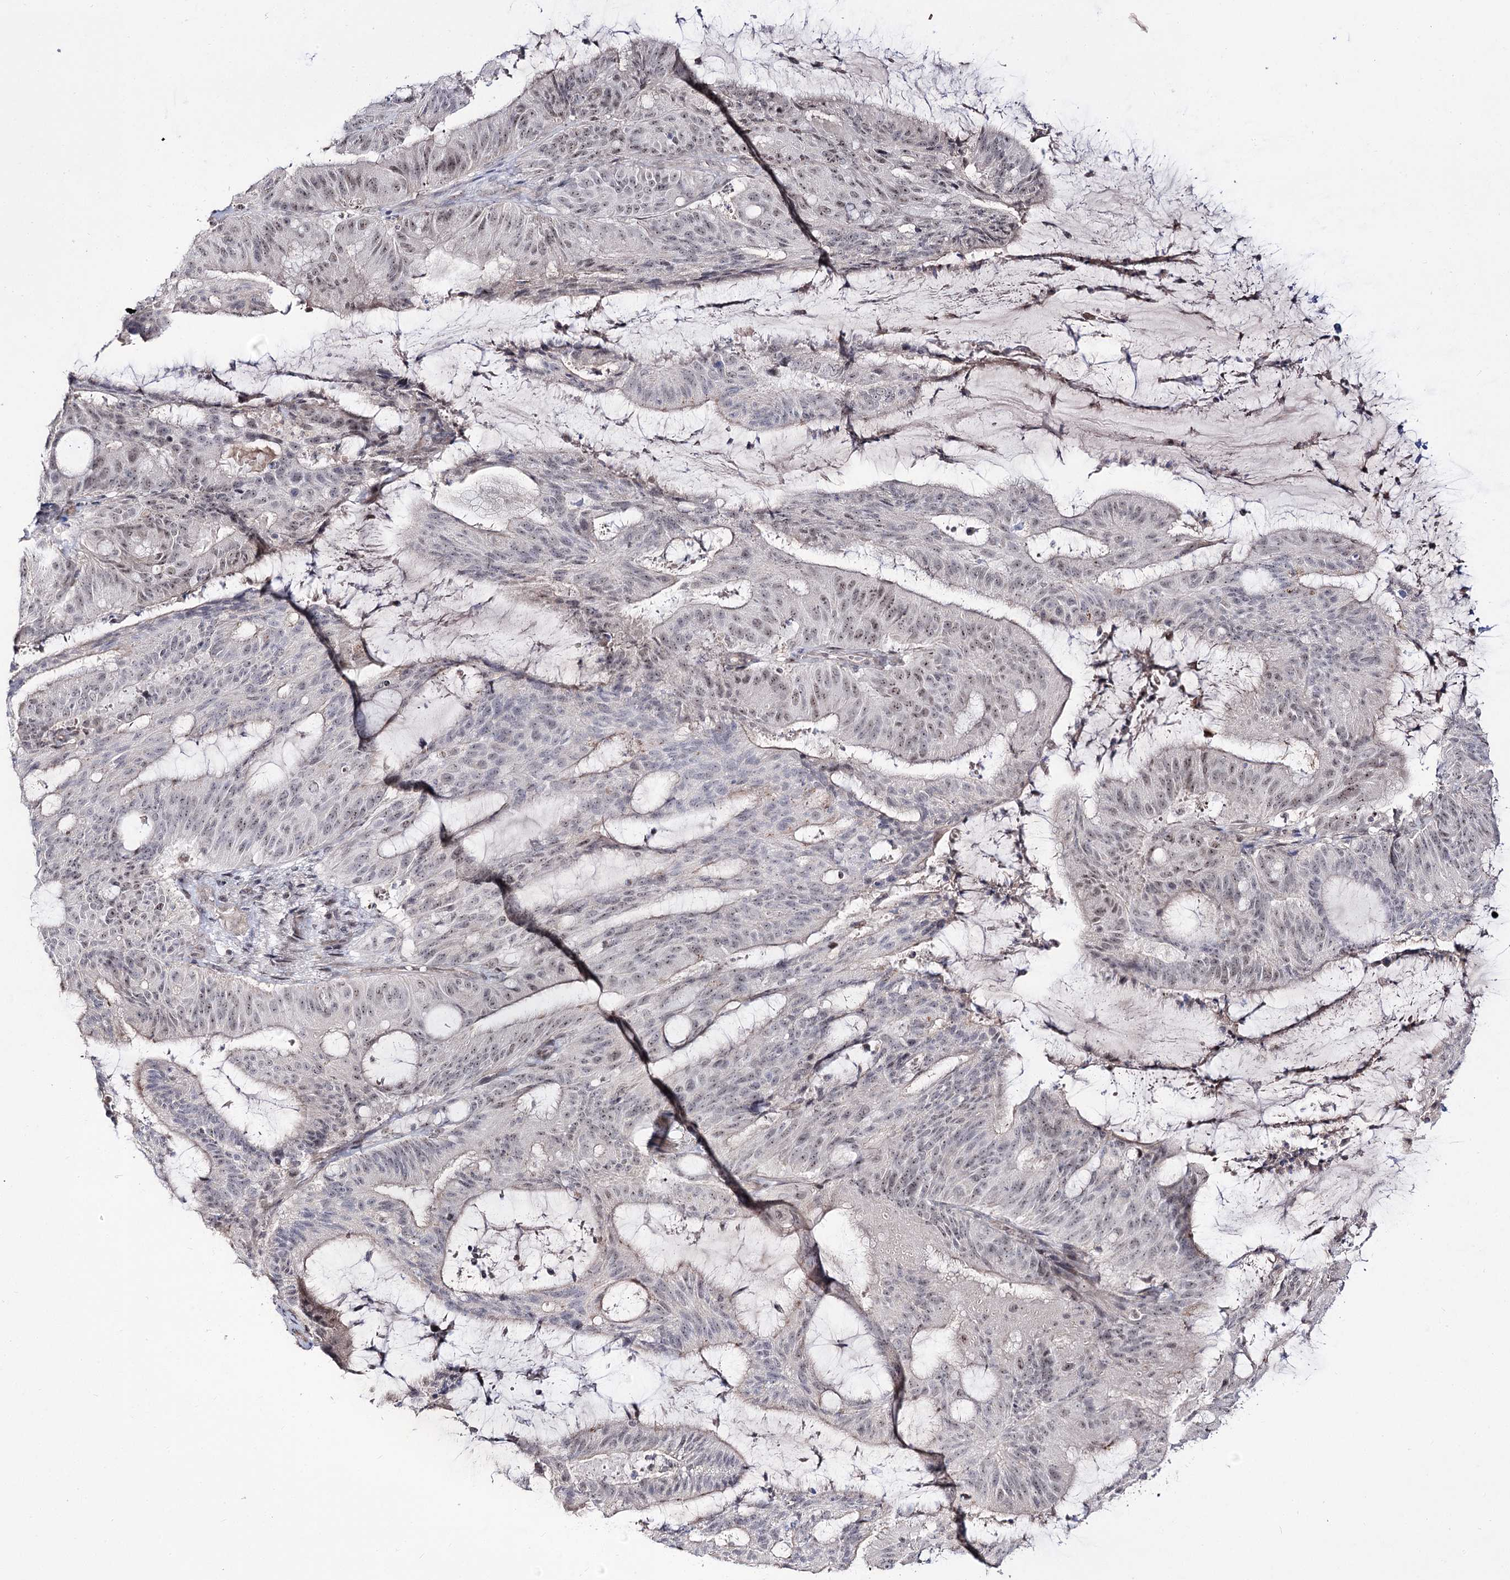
{"staining": {"intensity": "weak", "quantity": "<25%", "location": "nuclear"}, "tissue": "liver cancer", "cell_type": "Tumor cells", "image_type": "cancer", "snomed": [{"axis": "morphology", "description": "Normal tissue, NOS"}, {"axis": "morphology", "description": "Cholangiocarcinoma"}, {"axis": "topography", "description": "Liver"}, {"axis": "topography", "description": "Peripheral nerve tissue"}], "caption": "The IHC photomicrograph has no significant expression in tumor cells of liver cholangiocarcinoma tissue.", "gene": "RRP9", "patient": {"sex": "female", "age": 73}}